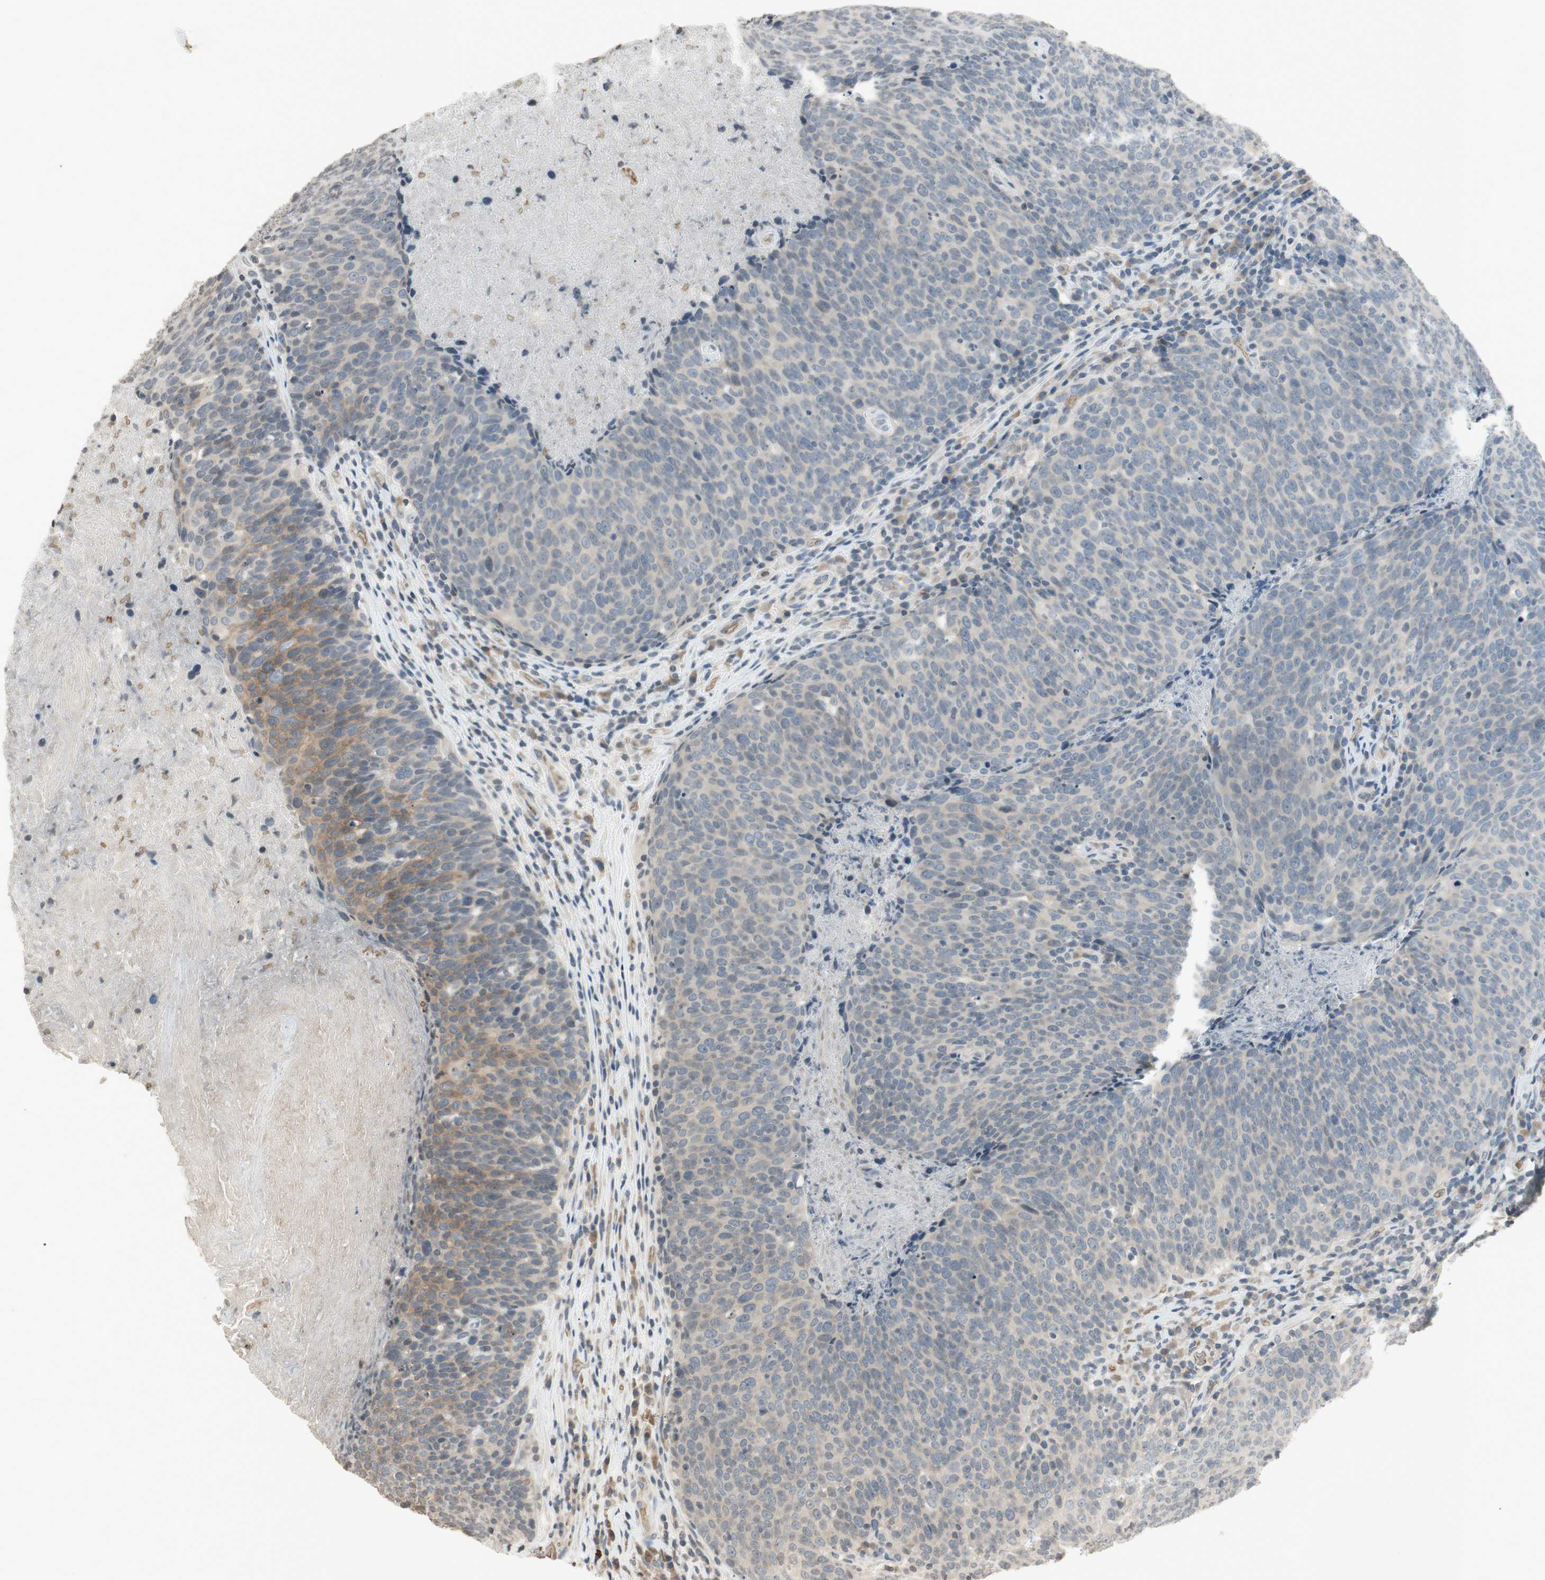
{"staining": {"intensity": "moderate", "quantity": "<25%", "location": "cytoplasmic/membranous"}, "tissue": "head and neck cancer", "cell_type": "Tumor cells", "image_type": "cancer", "snomed": [{"axis": "morphology", "description": "Squamous cell carcinoma, NOS"}, {"axis": "morphology", "description": "Squamous cell carcinoma, metastatic, NOS"}, {"axis": "topography", "description": "Lymph node"}, {"axis": "topography", "description": "Head-Neck"}], "caption": "A low amount of moderate cytoplasmic/membranous positivity is present in about <25% of tumor cells in head and neck metastatic squamous cell carcinoma tissue. The staining was performed using DAB to visualize the protein expression in brown, while the nuclei were stained in blue with hematoxylin (Magnification: 20x).", "gene": "GYPC", "patient": {"sex": "male", "age": 62}}